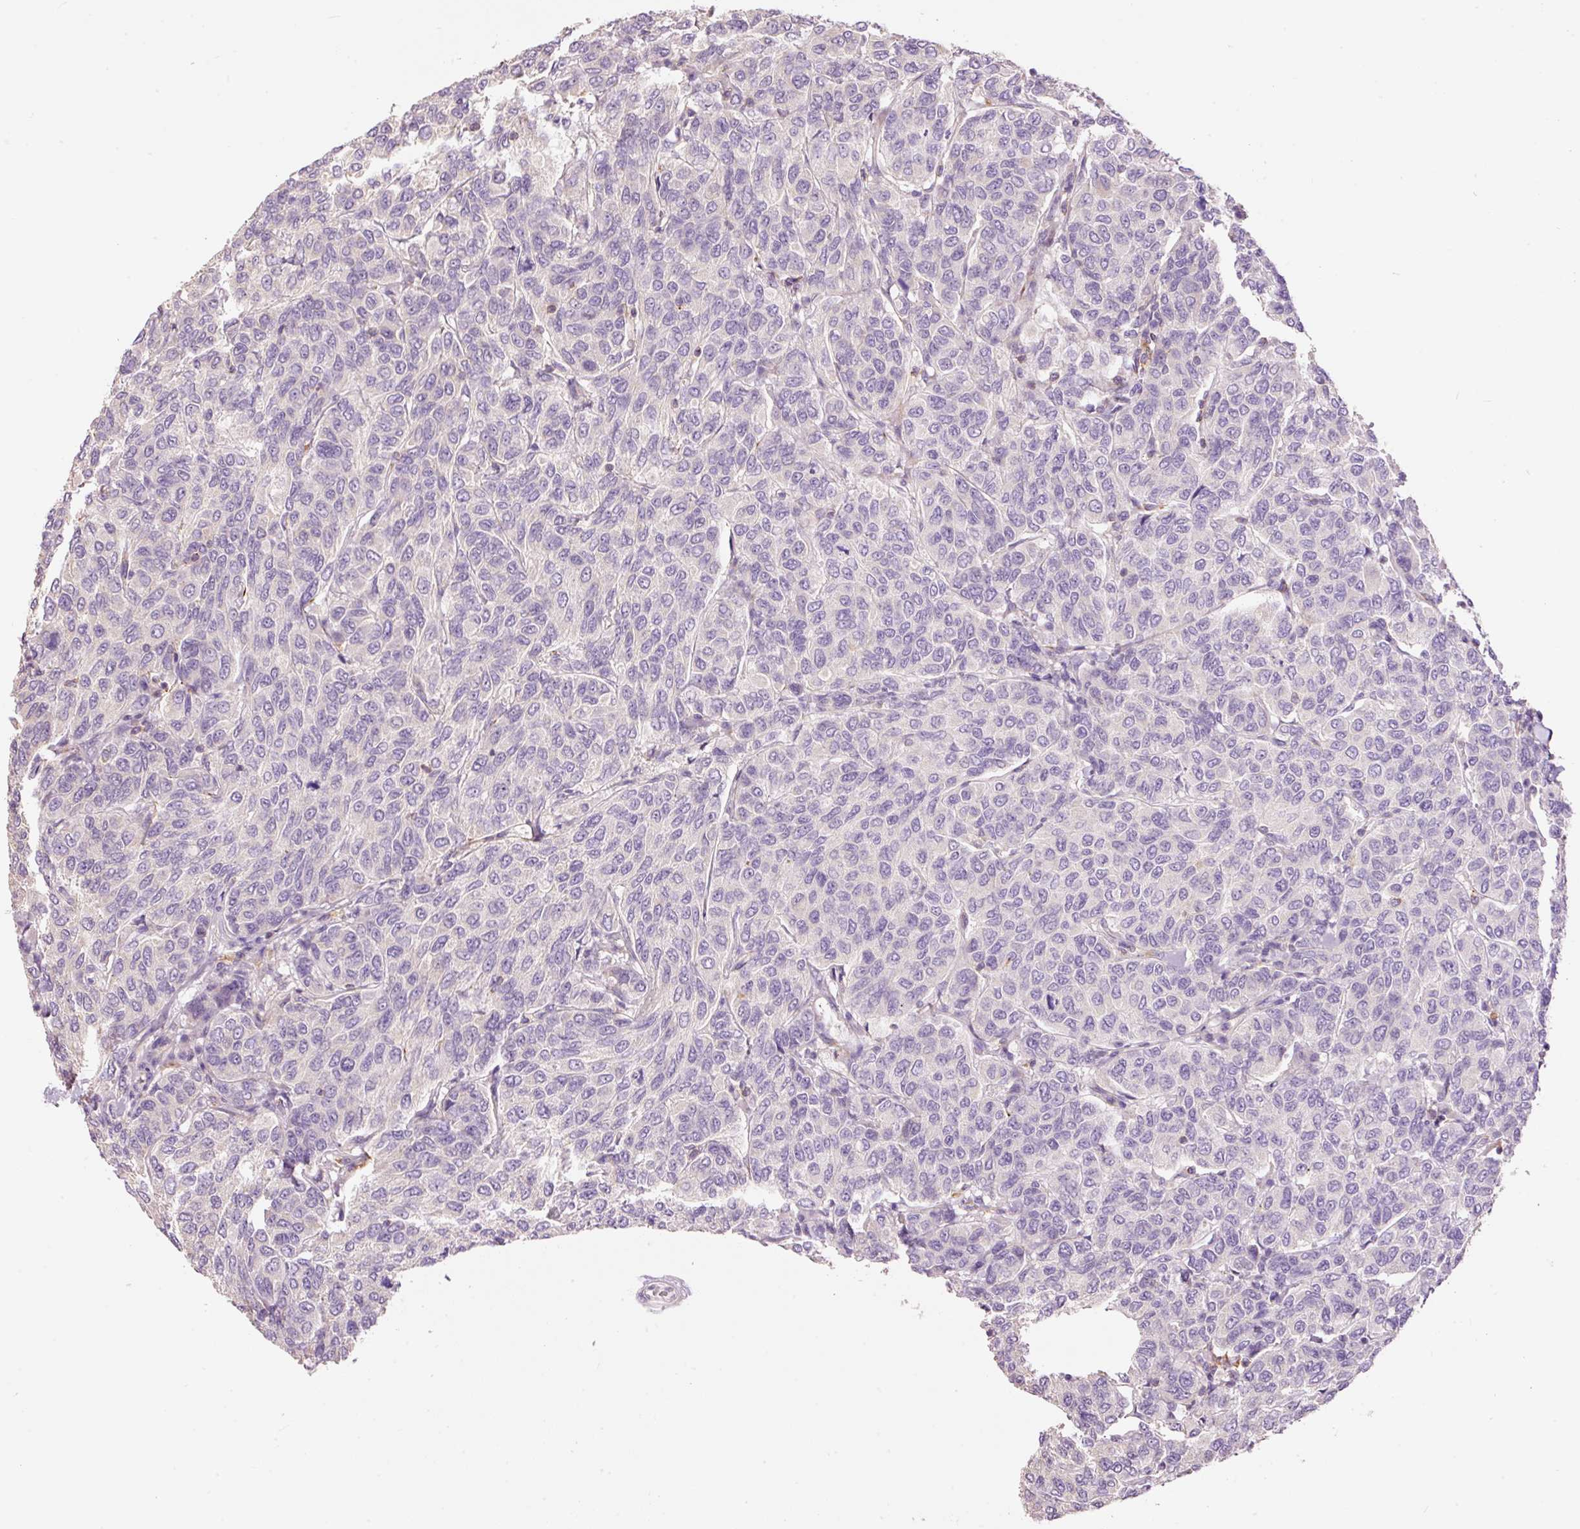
{"staining": {"intensity": "negative", "quantity": "none", "location": "none"}, "tissue": "breast cancer", "cell_type": "Tumor cells", "image_type": "cancer", "snomed": [{"axis": "morphology", "description": "Duct carcinoma"}, {"axis": "topography", "description": "Breast"}], "caption": "DAB (3,3'-diaminobenzidine) immunohistochemical staining of human breast cancer exhibits no significant staining in tumor cells. The staining is performed using DAB (3,3'-diaminobenzidine) brown chromogen with nuclei counter-stained in using hematoxylin.", "gene": "DOK6", "patient": {"sex": "female", "age": 55}}